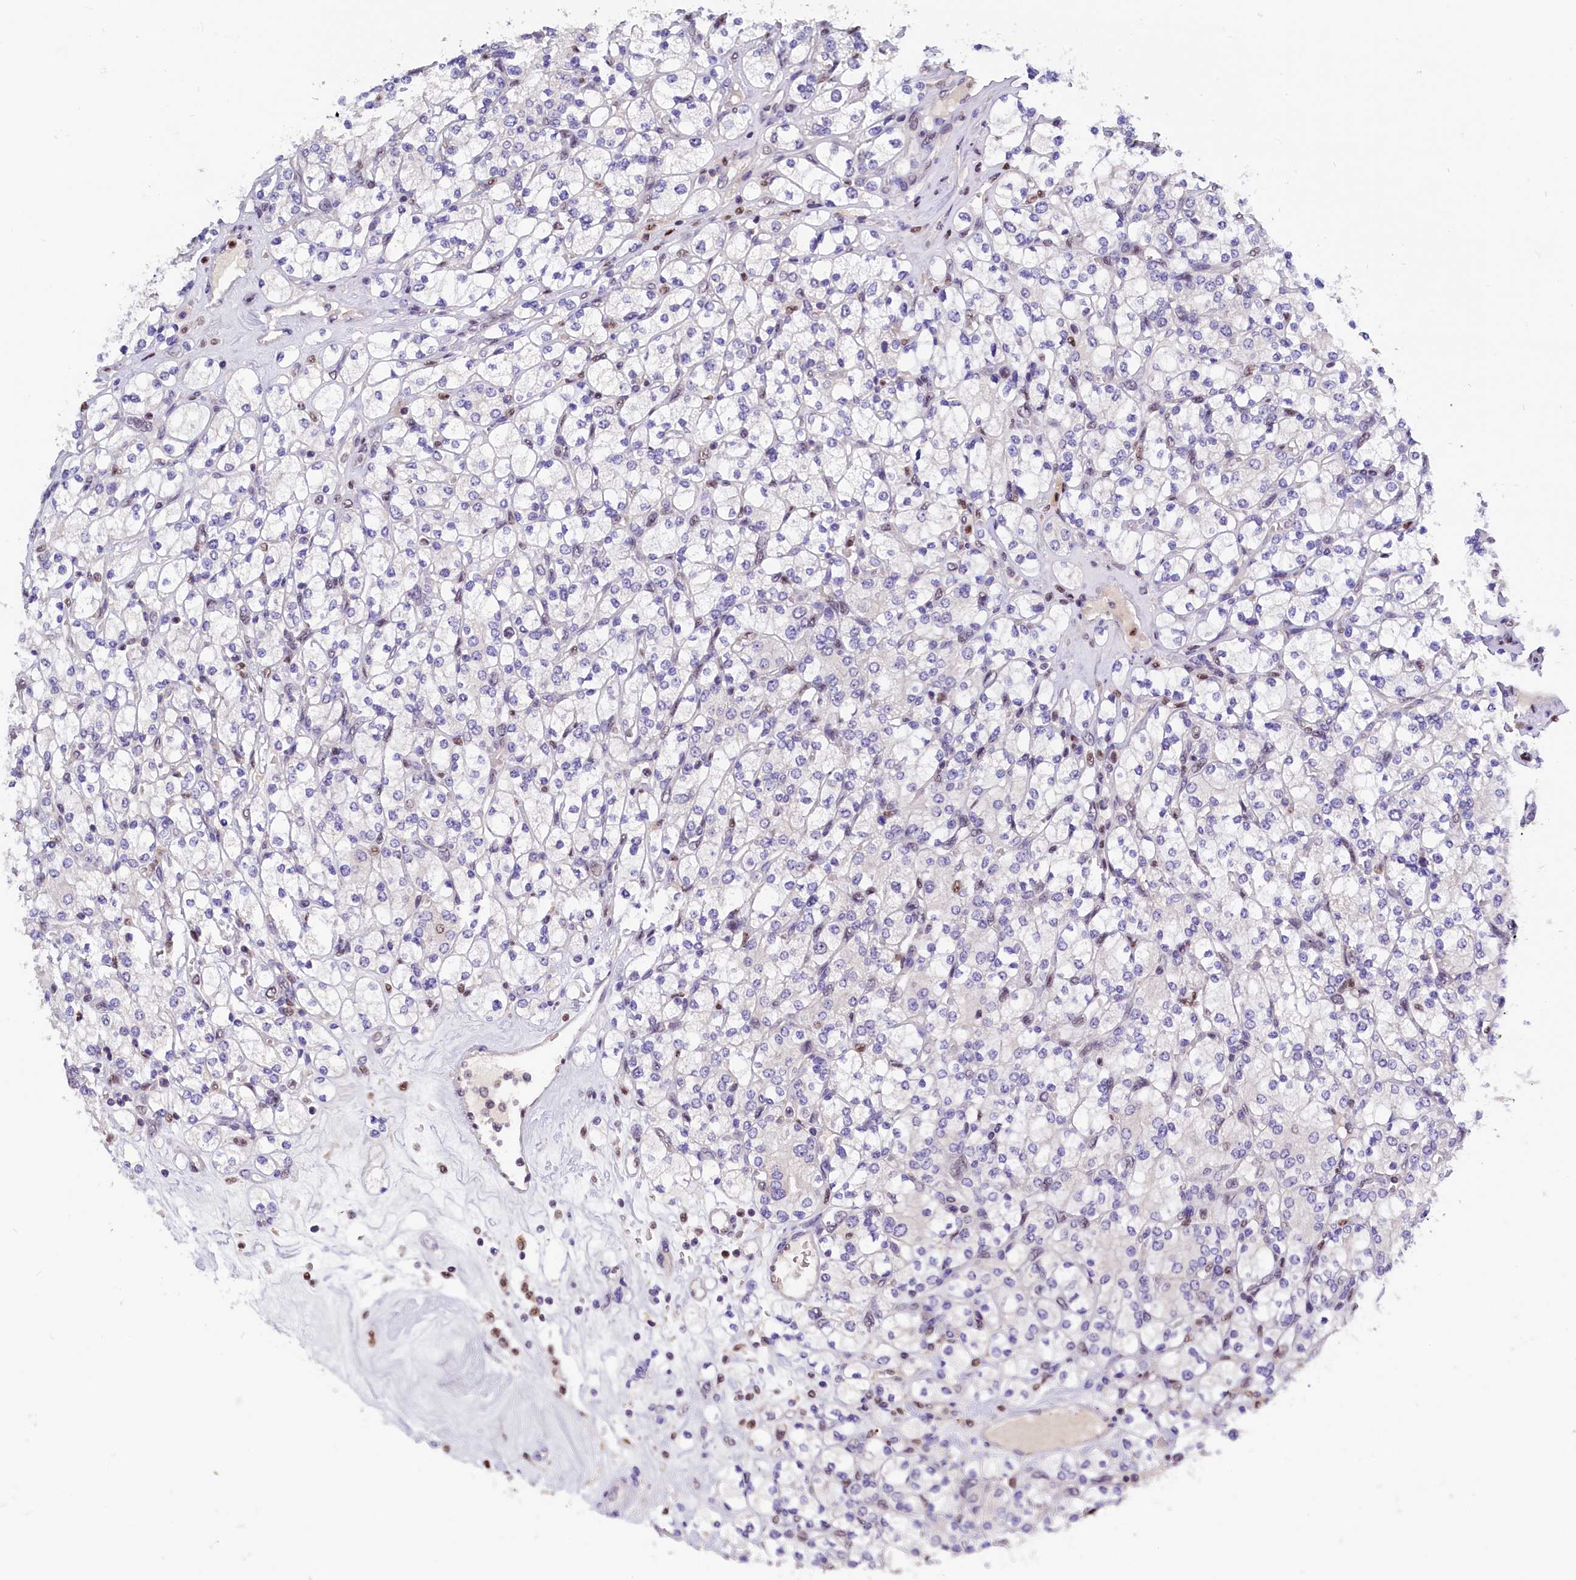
{"staining": {"intensity": "negative", "quantity": "none", "location": "none"}, "tissue": "renal cancer", "cell_type": "Tumor cells", "image_type": "cancer", "snomed": [{"axis": "morphology", "description": "Adenocarcinoma, NOS"}, {"axis": "topography", "description": "Kidney"}], "caption": "Immunohistochemical staining of human renal cancer (adenocarcinoma) reveals no significant positivity in tumor cells. Nuclei are stained in blue.", "gene": "BTBD9", "patient": {"sex": "male", "age": 77}}